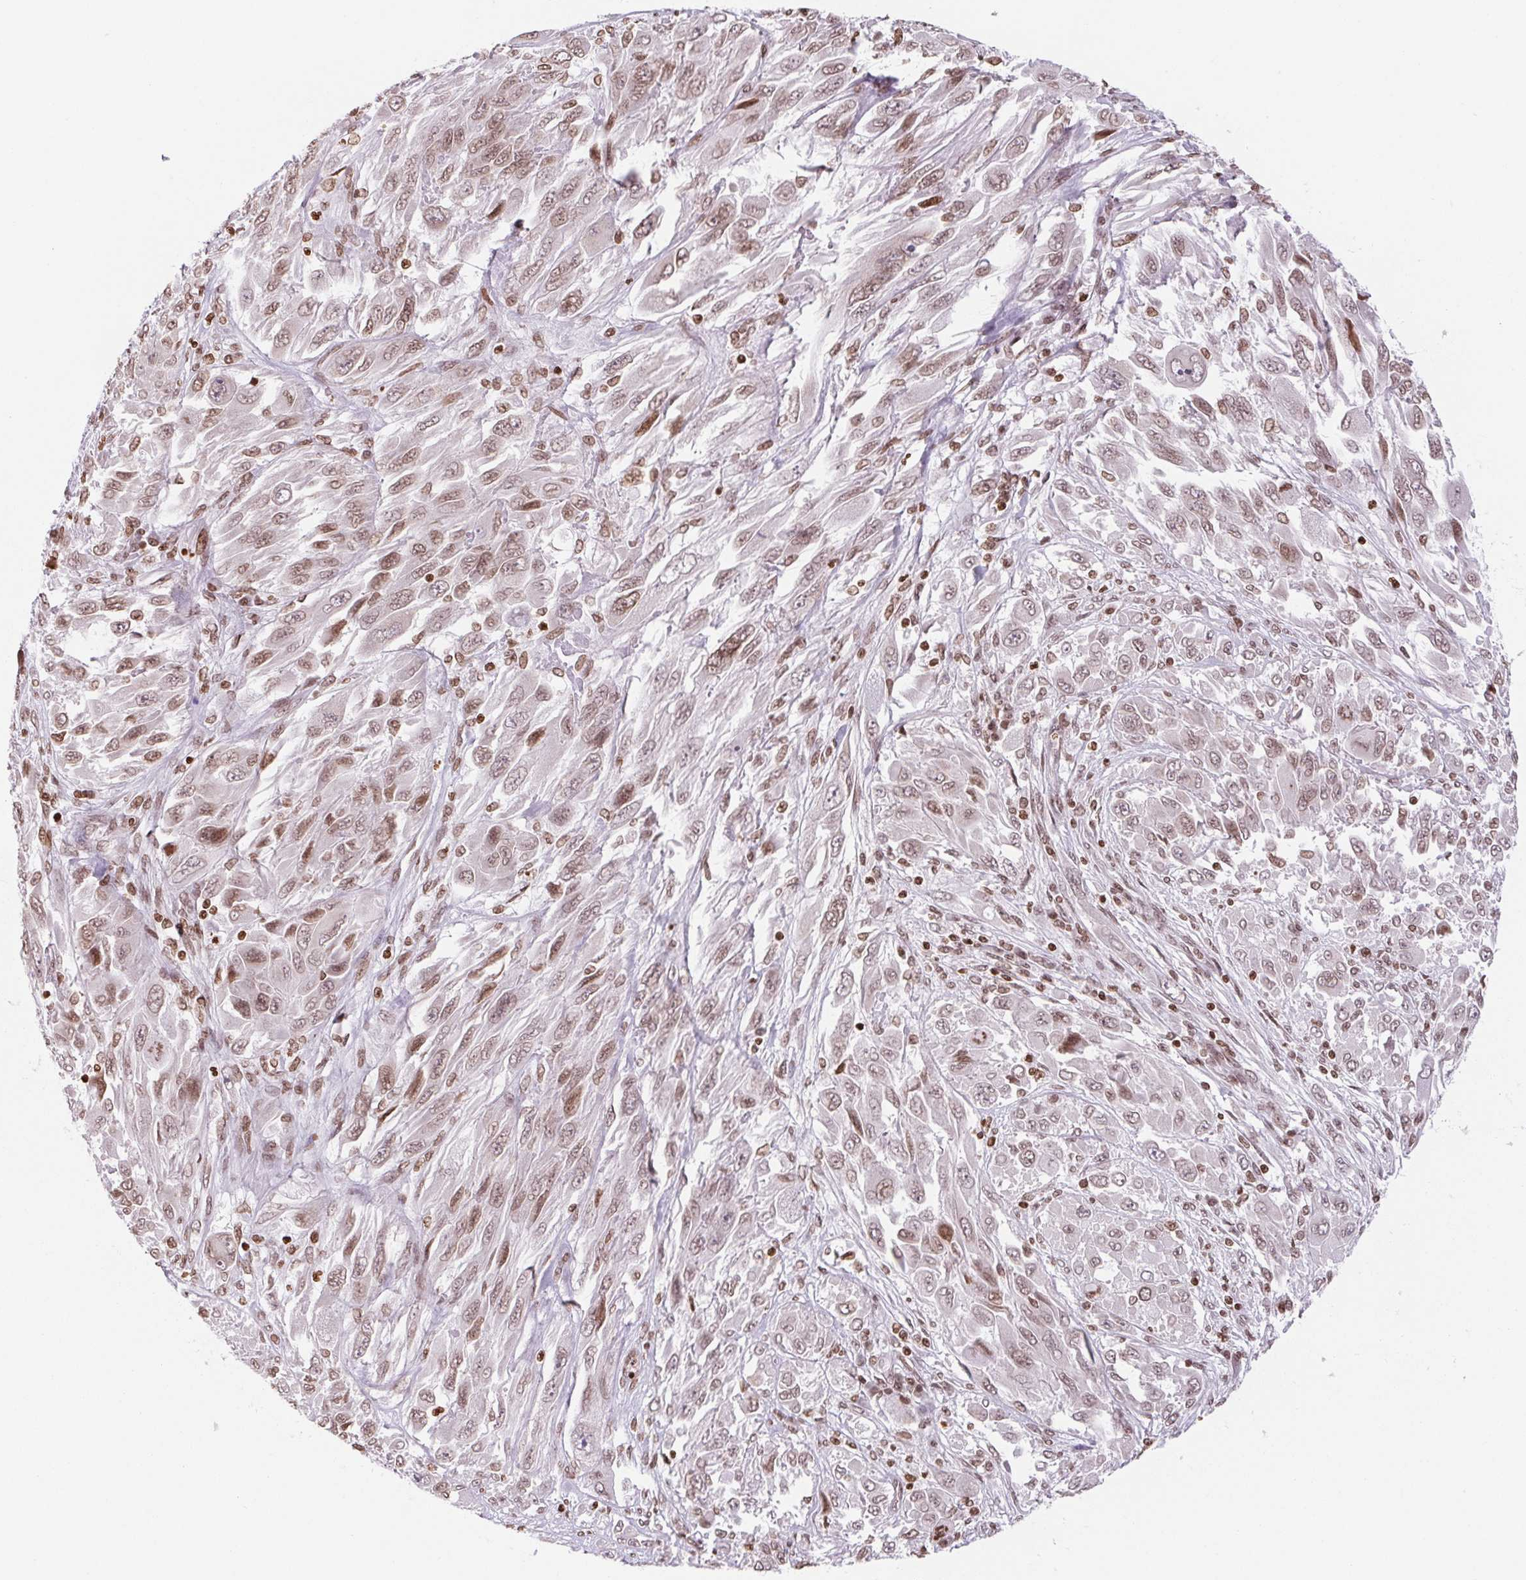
{"staining": {"intensity": "moderate", "quantity": ">75%", "location": "nuclear"}, "tissue": "melanoma", "cell_type": "Tumor cells", "image_type": "cancer", "snomed": [{"axis": "morphology", "description": "Malignant melanoma, NOS"}, {"axis": "topography", "description": "Skin"}], "caption": "There is medium levels of moderate nuclear staining in tumor cells of malignant melanoma, as demonstrated by immunohistochemical staining (brown color).", "gene": "SMIM12", "patient": {"sex": "female", "age": 91}}